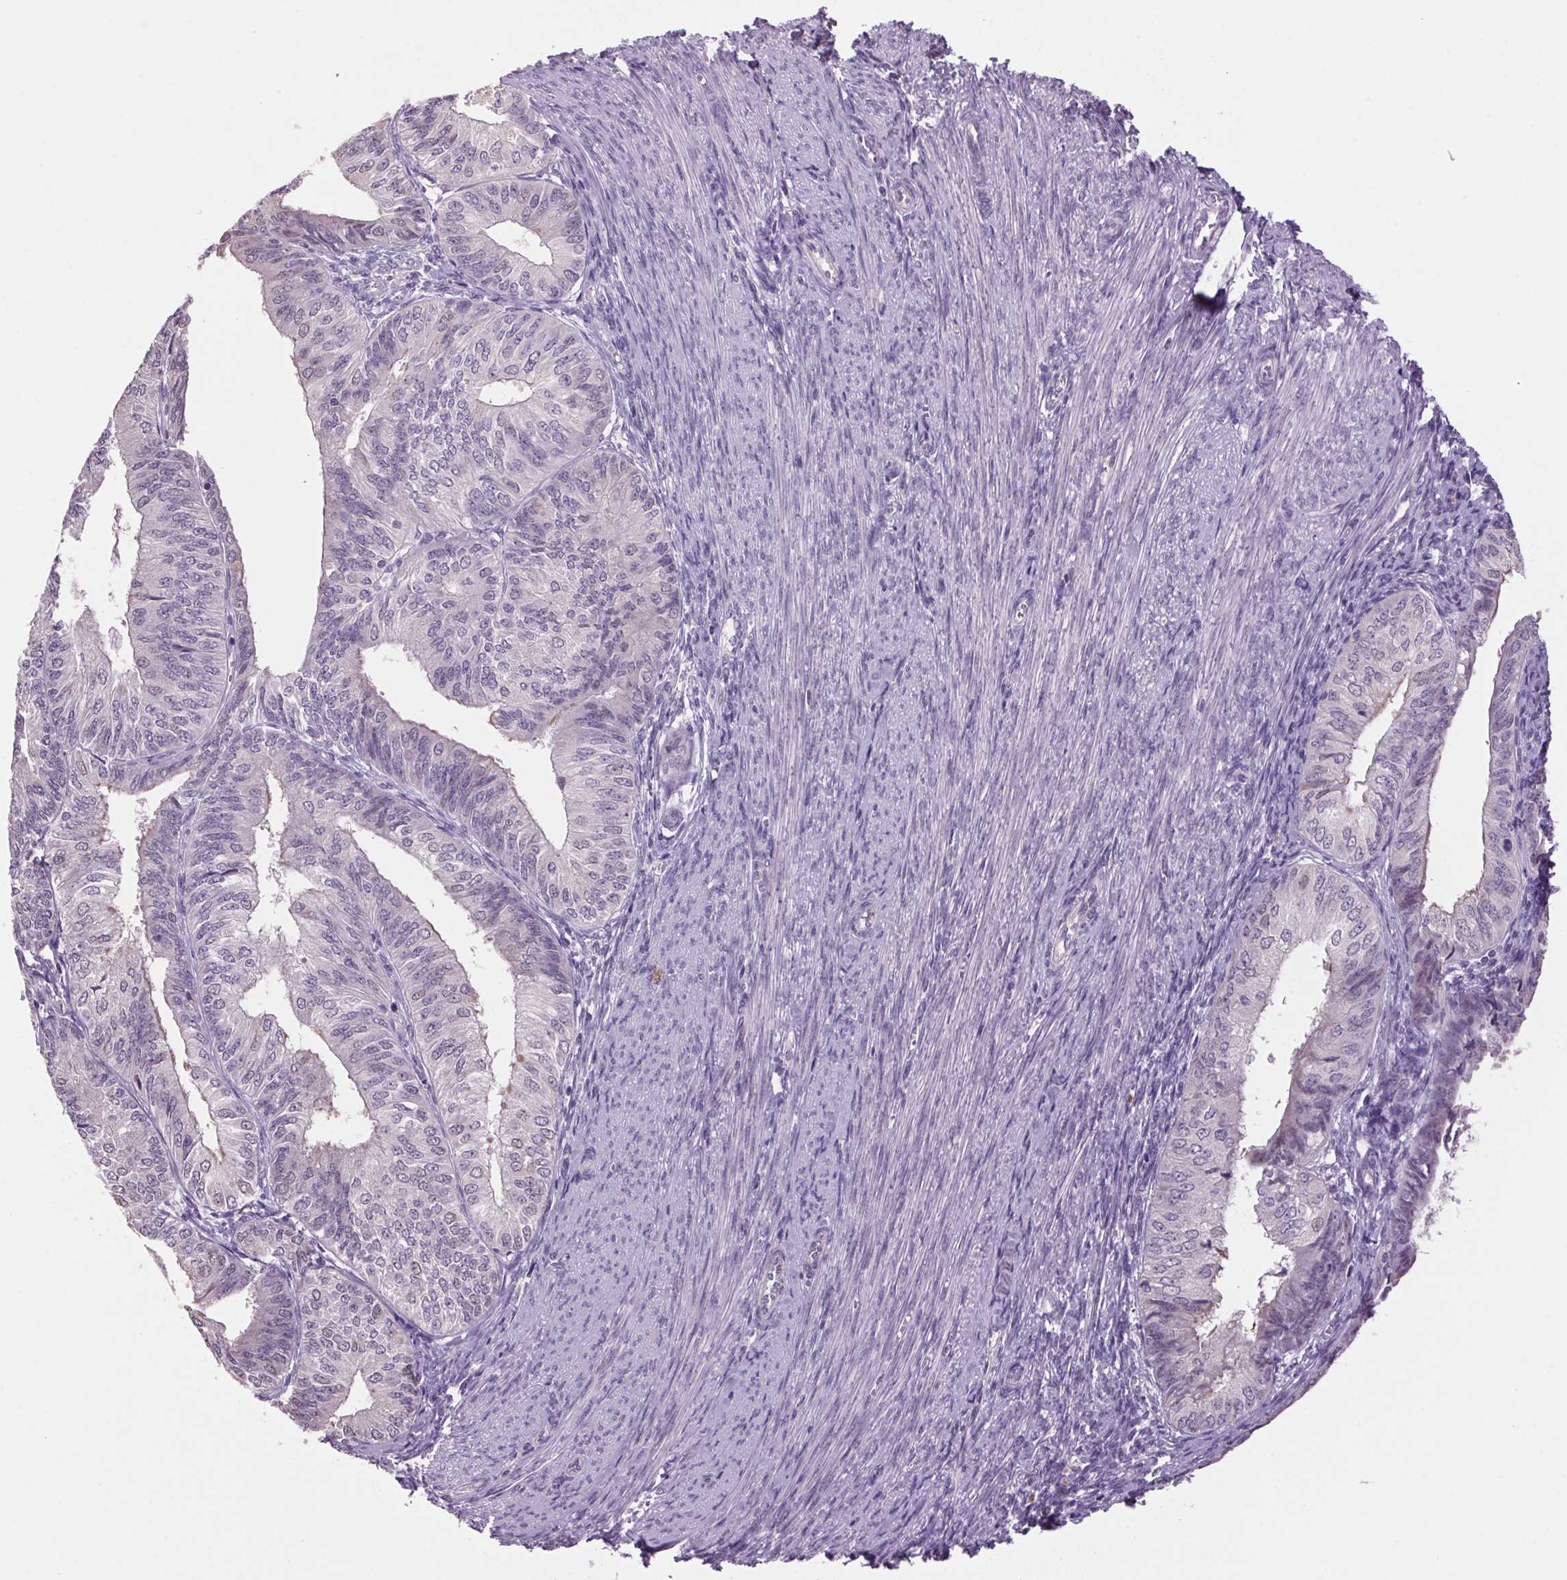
{"staining": {"intensity": "negative", "quantity": "none", "location": "none"}, "tissue": "endometrial cancer", "cell_type": "Tumor cells", "image_type": "cancer", "snomed": [{"axis": "morphology", "description": "Adenocarcinoma, NOS"}, {"axis": "topography", "description": "Endometrium"}], "caption": "A photomicrograph of human adenocarcinoma (endometrial) is negative for staining in tumor cells.", "gene": "VWA3B", "patient": {"sex": "female", "age": 58}}